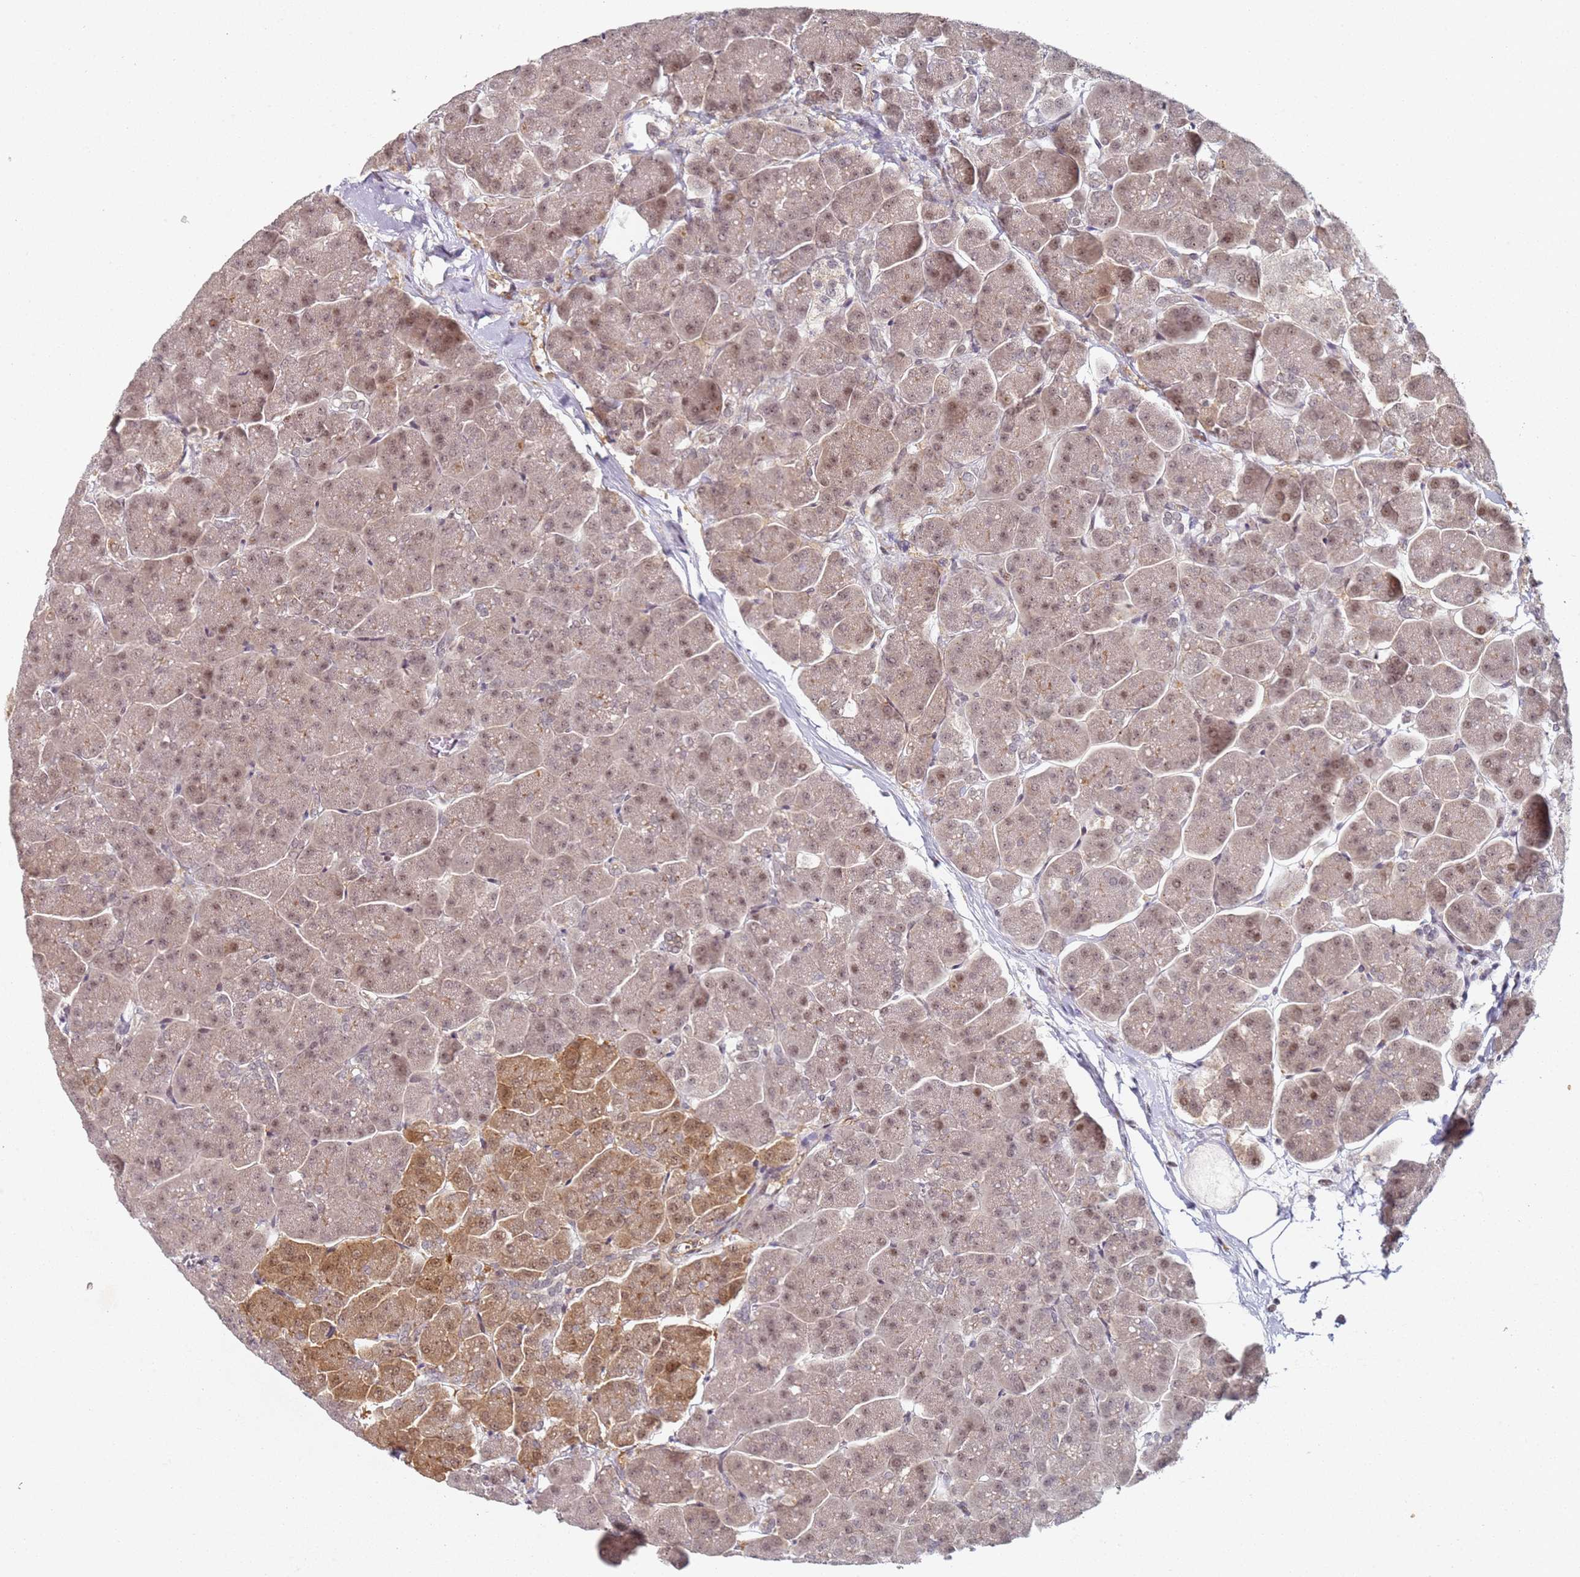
{"staining": {"intensity": "moderate", "quantity": ">75%", "location": "cytoplasmic/membranous,nuclear"}, "tissue": "pancreas", "cell_type": "Exocrine glandular cells", "image_type": "normal", "snomed": [{"axis": "morphology", "description": "Normal tissue, NOS"}, {"axis": "topography", "description": "Pancreas"}, {"axis": "topography", "description": "Peripheral nerve tissue"}], "caption": "Immunohistochemistry of unremarkable human pancreas reveals medium levels of moderate cytoplasmic/membranous,nuclear positivity in approximately >75% of exocrine glandular cells.", "gene": "ATF6B", "patient": {"sex": "male", "age": 54}}